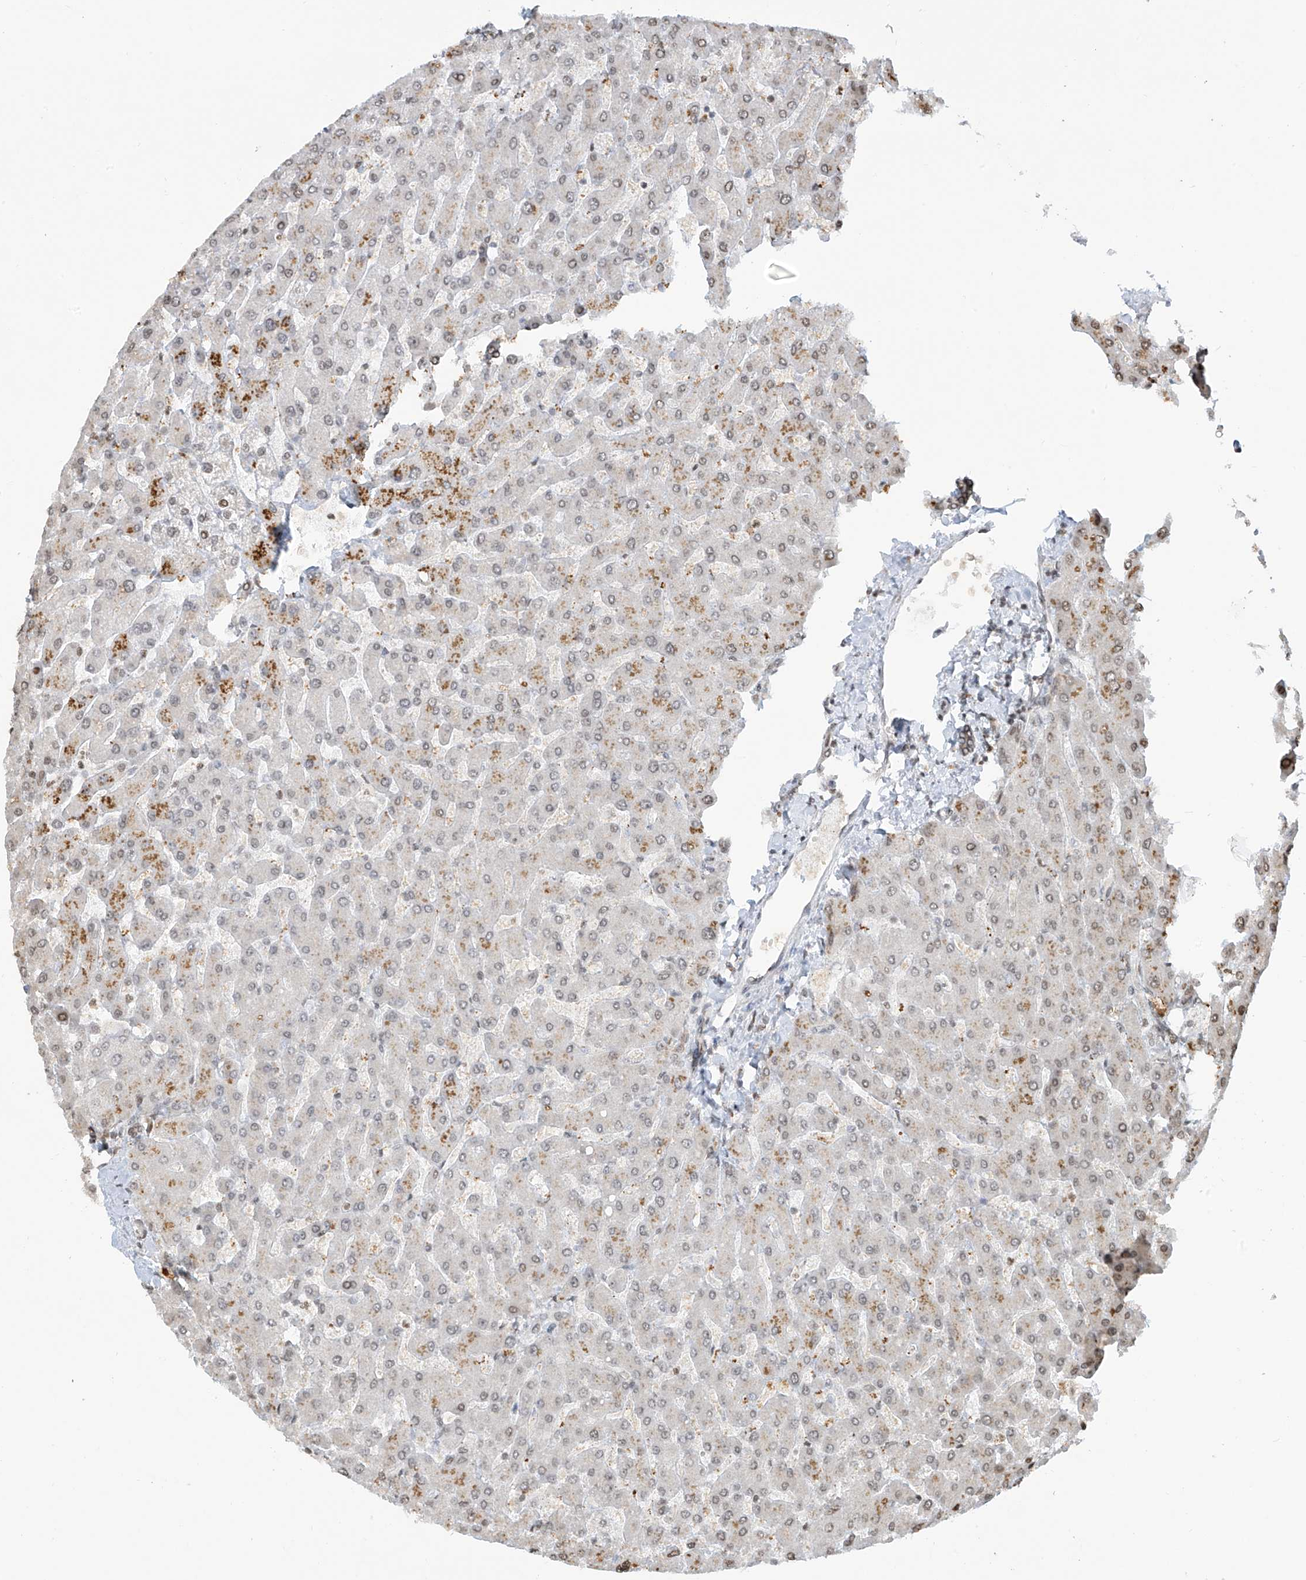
{"staining": {"intensity": "weak", "quantity": "25%-75%", "location": "nuclear"}, "tissue": "liver", "cell_type": "Cholangiocytes", "image_type": "normal", "snomed": [{"axis": "morphology", "description": "Normal tissue, NOS"}, {"axis": "topography", "description": "Liver"}], "caption": "IHC image of normal liver stained for a protein (brown), which displays low levels of weak nuclear staining in approximately 25%-75% of cholangiocytes.", "gene": "VMP1", "patient": {"sex": "male", "age": 55}}